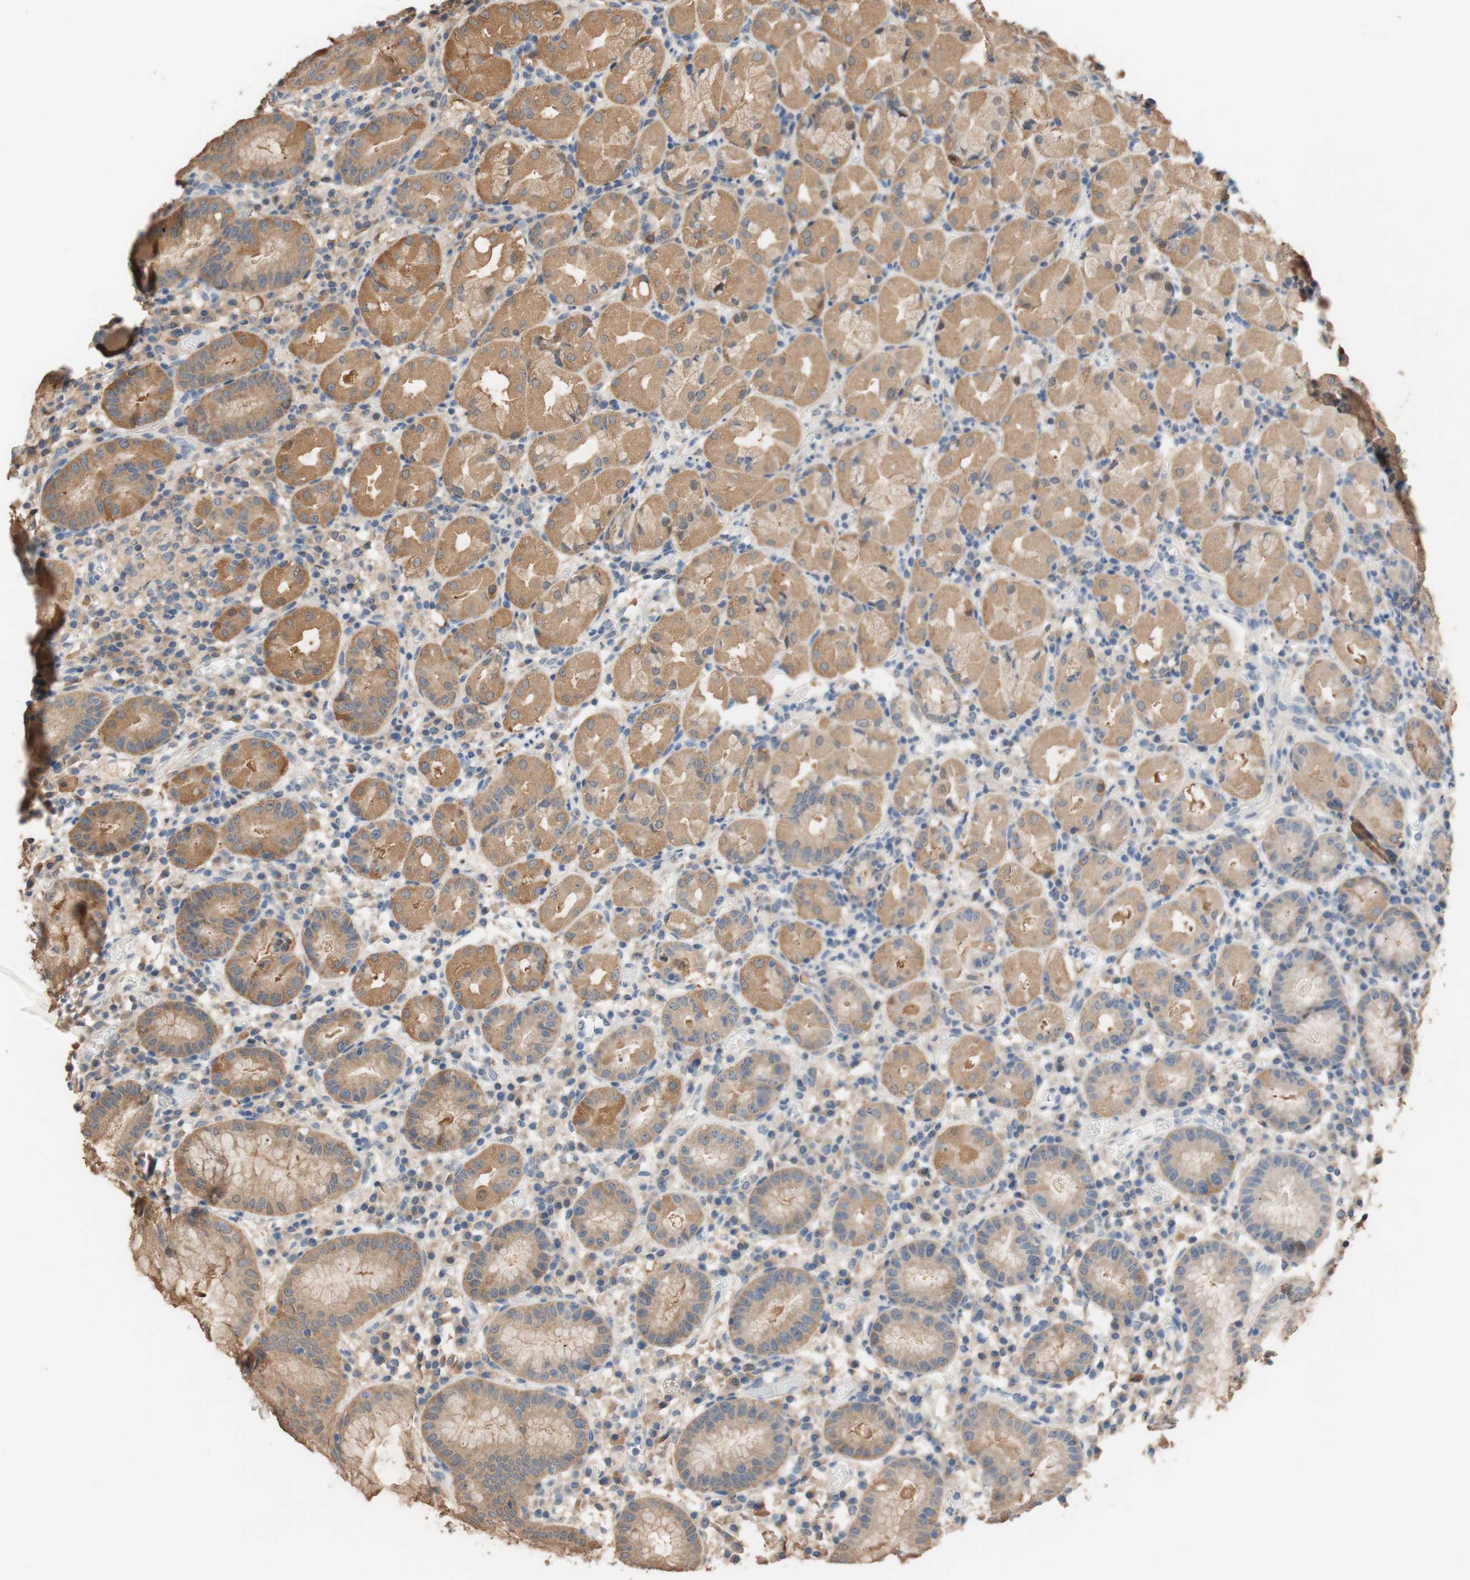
{"staining": {"intensity": "moderate", "quantity": ">75%", "location": "cytoplasmic/membranous"}, "tissue": "stomach", "cell_type": "Glandular cells", "image_type": "normal", "snomed": [{"axis": "morphology", "description": "Normal tissue, NOS"}, {"axis": "topography", "description": "Stomach"}, {"axis": "topography", "description": "Stomach, lower"}], "caption": "Glandular cells display moderate cytoplasmic/membranous expression in approximately >75% of cells in unremarkable stomach. (IHC, brightfield microscopy, high magnification).", "gene": "ALDH1A2", "patient": {"sex": "female", "age": 75}}